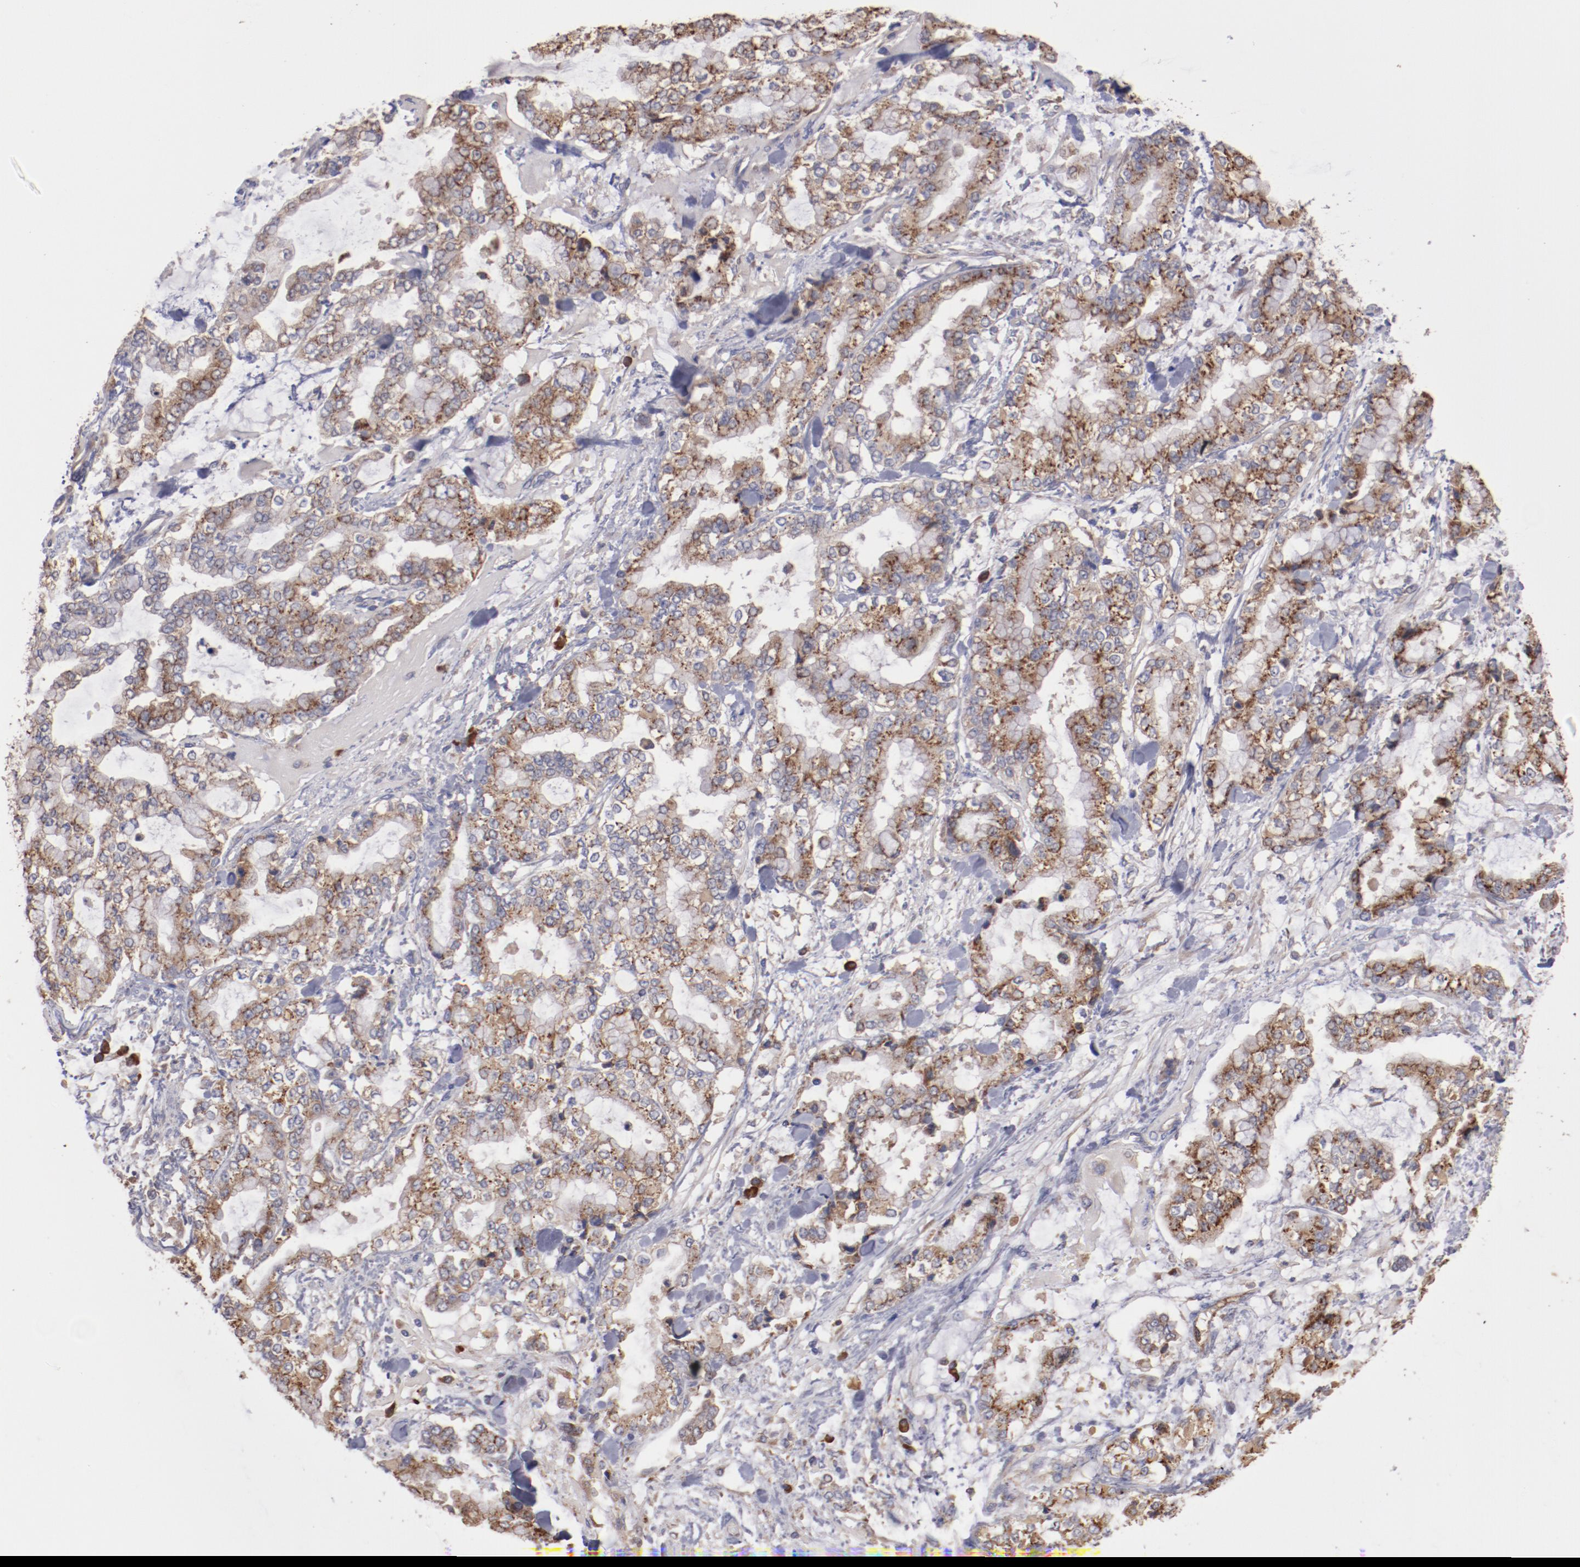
{"staining": {"intensity": "weak", "quantity": "25%-75%", "location": "cytoplasmic/membranous"}, "tissue": "stomach cancer", "cell_type": "Tumor cells", "image_type": "cancer", "snomed": [{"axis": "morphology", "description": "Normal tissue, NOS"}, {"axis": "morphology", "description": "Adenocarcinoma, NOS"}, {"axis": "topography", "description": "Stomach, upper"}, {"axis": "topography", "description": "Stomach"}], "caption": "IHC micrograph of human stomach cancer (adenocarcinoma) stained for a protein (brown), which exhibits low levels of weak cytoplasmic/membranous expression in about 25%-75% of tumor cells.", "gene": "NFKBIE", "patient": {"sex": "male", "age": 76}}